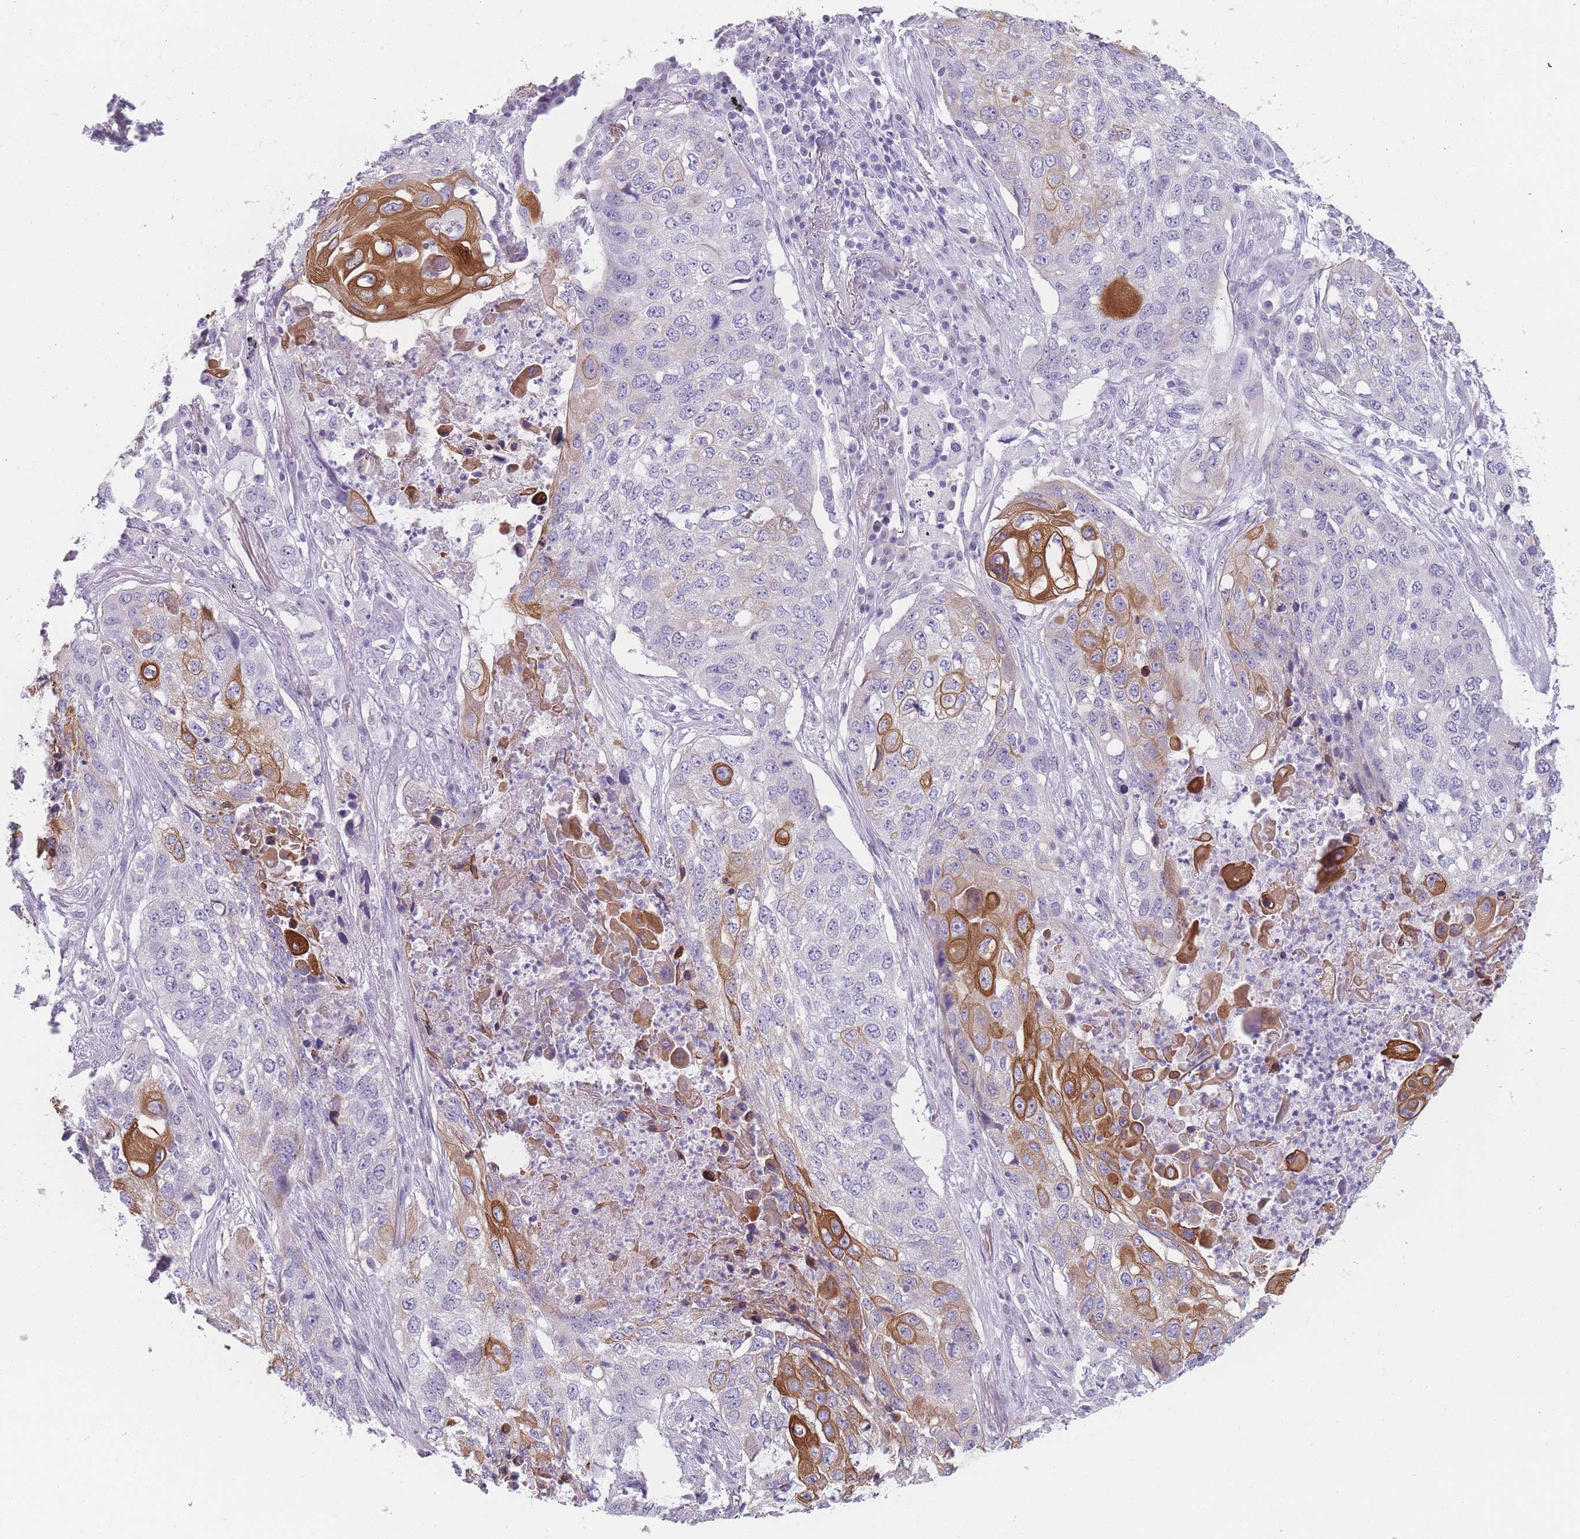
{"staining": {"intensity": "strong", "quantity": "<25%", "location": "cytoplasmic/membranous"}, "tissue": "lung cancer", "cell_type": "Tumor cells", "image_type": "cancer", "snomed": [{"axis": "morphology", "description": "Squamous cell carcinoma, NOS"}, {"axis": "topography", "description": "Lung"}], "caption": "Lung cancer (squamous cell carcinoma) stained with a protein marker exhibits strong staining in tumor cells.", "gene": "PPFIA3", "patient": {"sex": "female", "age": 63}}